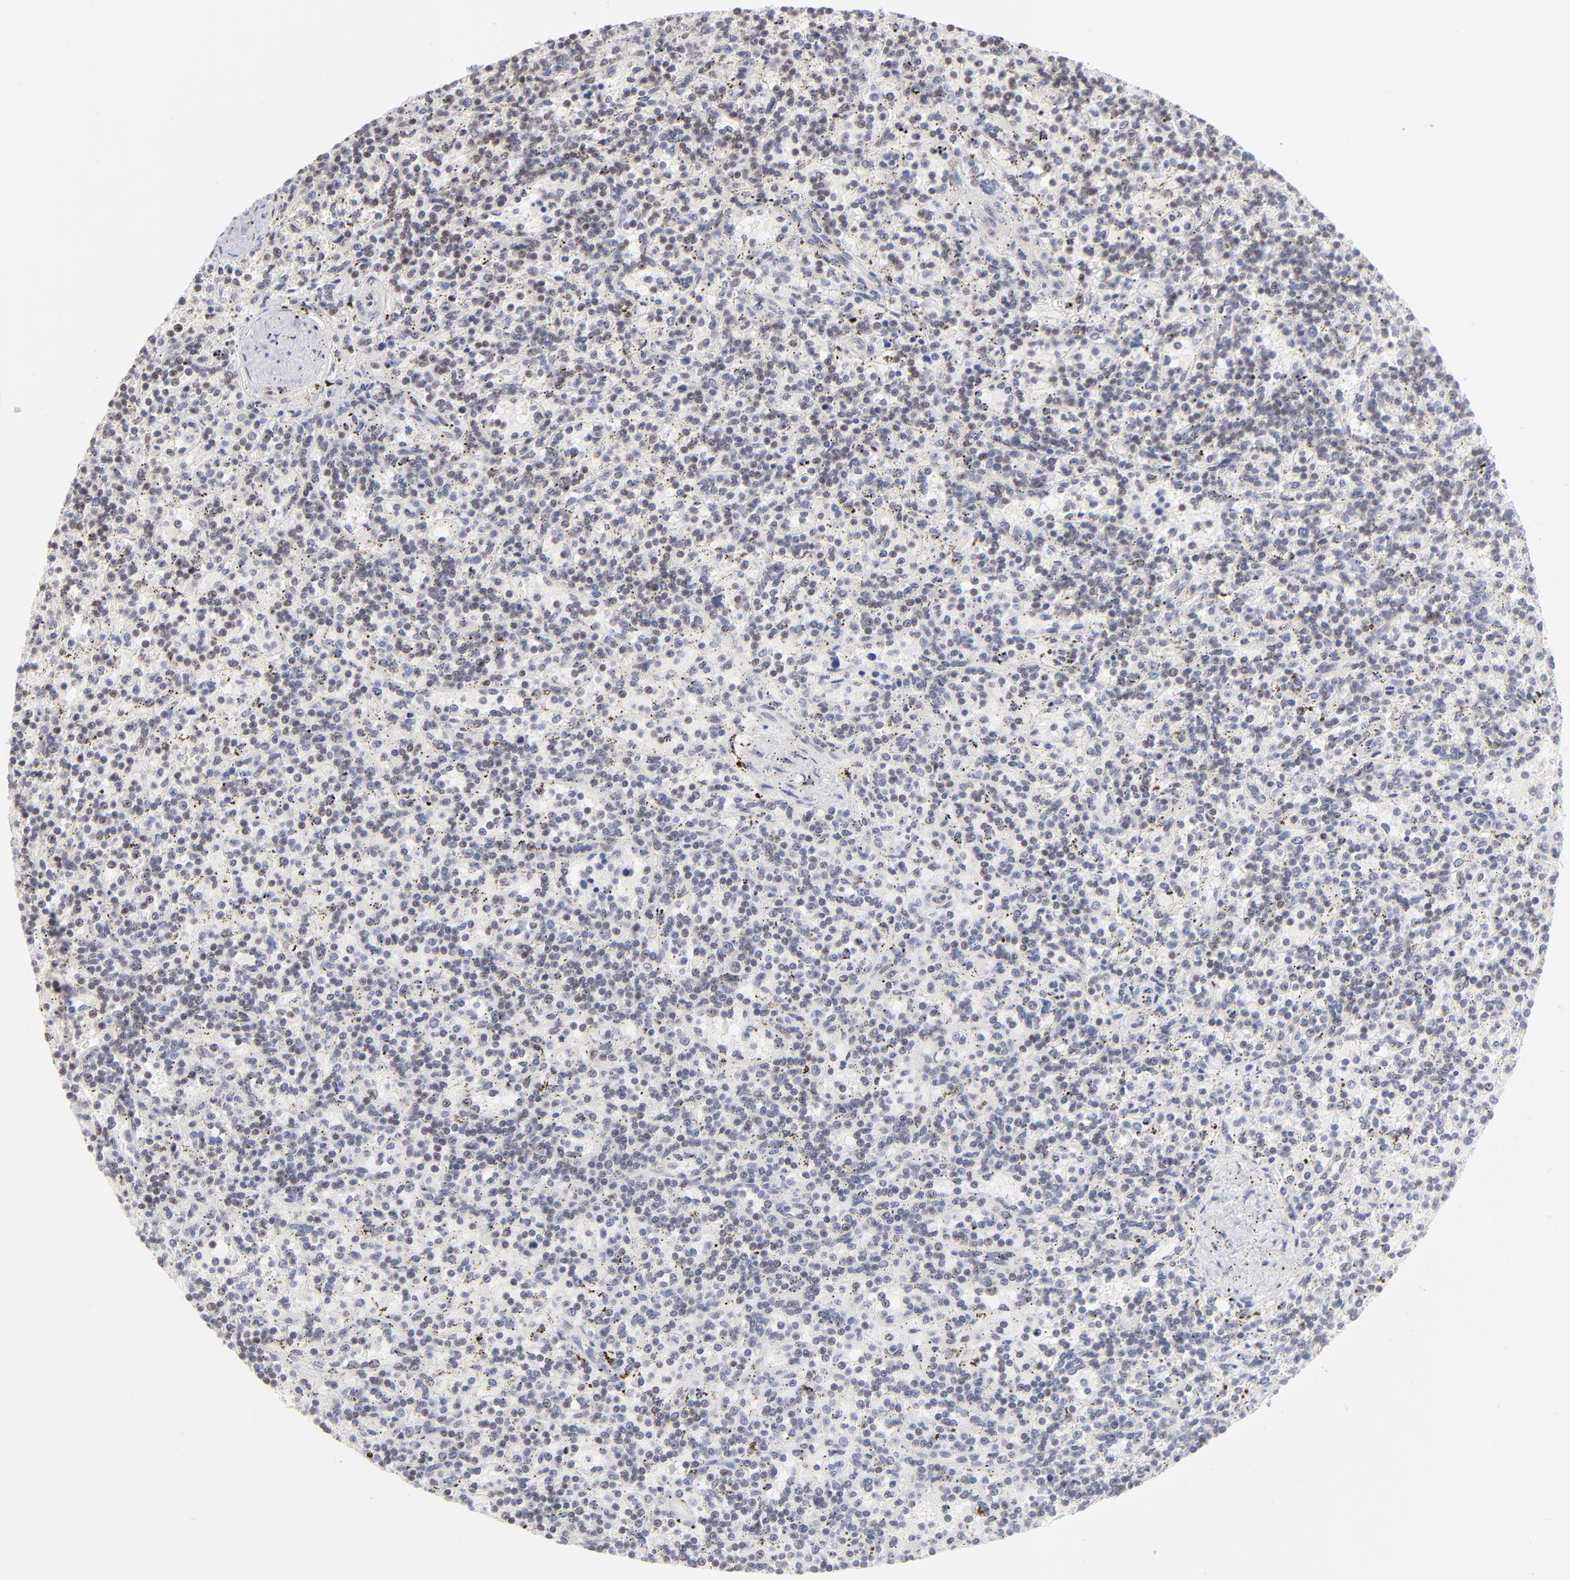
{"staining": {"intensity": "negative", "quantity": "none", "location": "none"}, "tissue": "lymphoma", "cell_type": "Tumor cells", "image_type": "cancer", "snomed": [{"axis": "morphology", "description": "Malignant lymphoma, non-Hodgkin's type, Low grade"}, {"axis": "topography", "description": "Spleen"}], "caption": "This photomicrograph is of lymphoma stained with IHC to label a protein in brown with the nuclei are counter-stained blue. There is no positivity in tumor cells. (DAB IHC with hematoxylin counter stain).", "gene": "STAT3", "patient": {"sex": "male", "age": 73}}